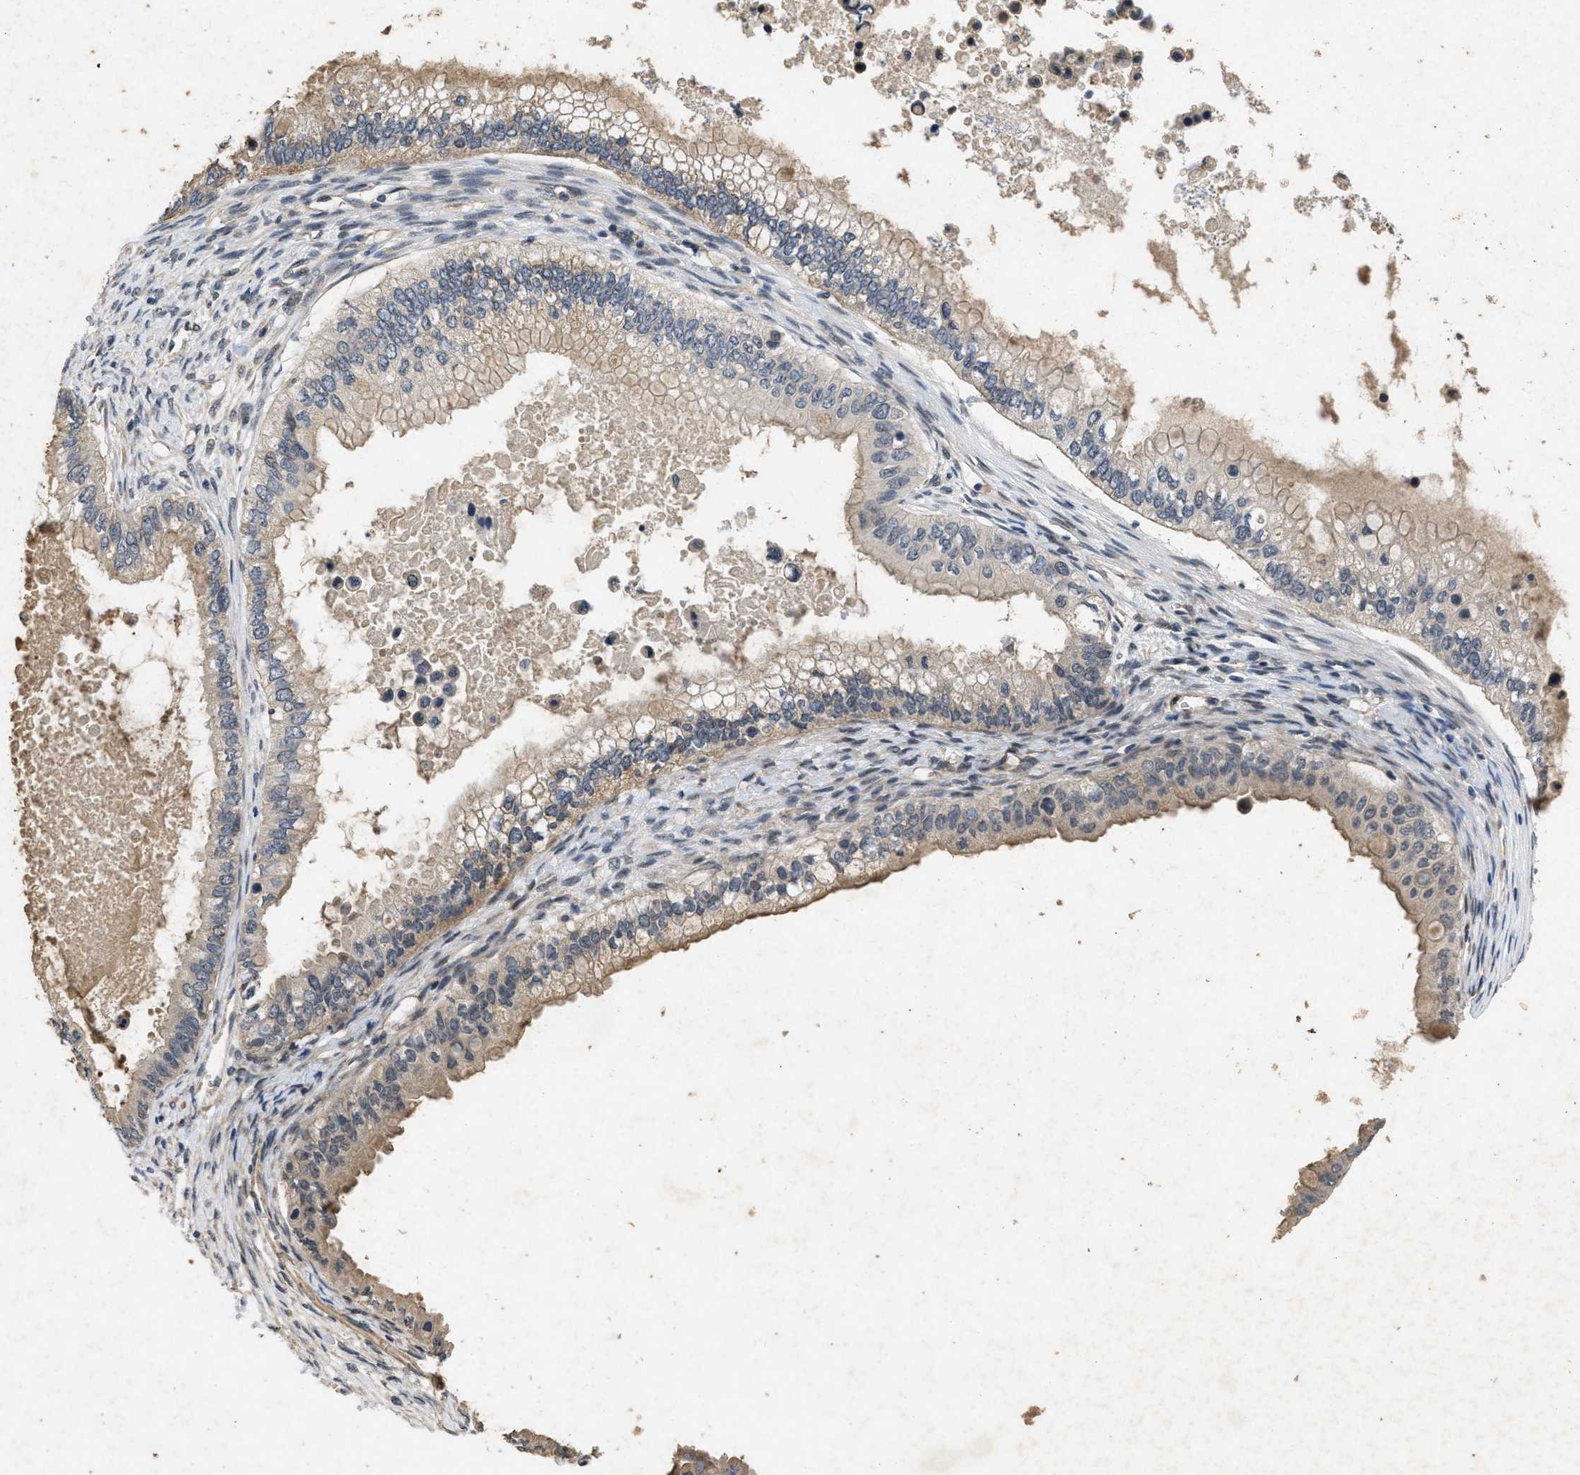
{"staining": {"intensity": "weak", "quantity": ">75%", "location": "cytoplasmic/membranous"}, "tissue": "ovarian cancer", "cell_type": "Tumor cells", "image_type": "cancer", "snomed": [{"axis": "morphology", "description": "Cystadenocarcinoma, mucinous, NOS"}, {"axis": "topography", "description": "Ovary"}], "caption": "Tumor cells reveal weak cytoplasmic/membranous staining in about >75% of cells in ovarian mucinous cystadenocarcinoma. (DAB (3,3'-diaminobenzidine) IHC with brightfield microscopy, high magnification).", "gene": "PAPOLG", "patient": {"sex": "female", "age": 80}}